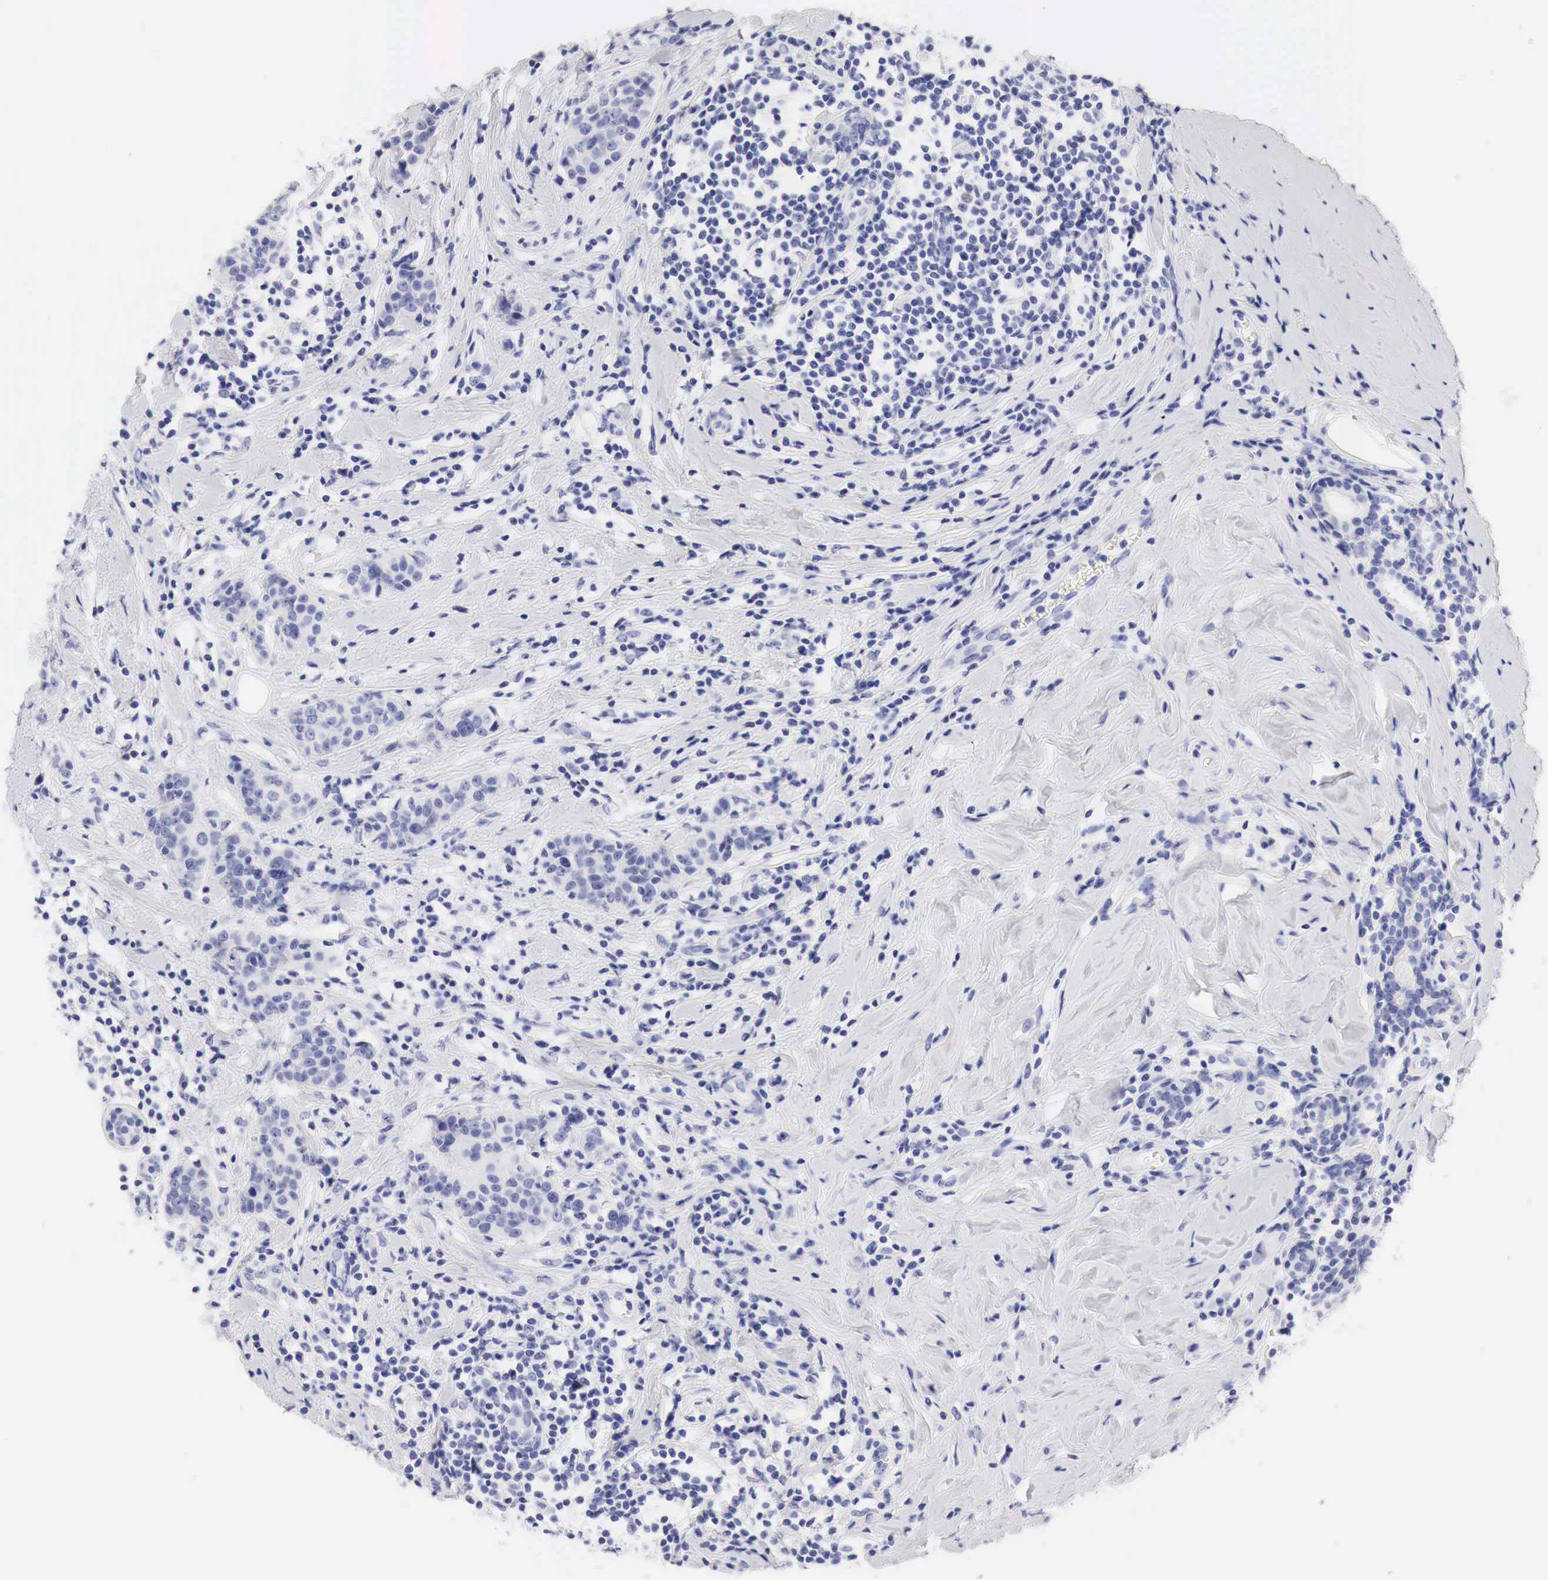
{"staining": {"intensity": "negative", "quantity": "none", "location": "none"}, "tissue": "breast cancer", "cell_type": "Tumor cells", "image_type": "cancer", "snomed": [{"axis": "morphology", "description": "Duct carcinoma"}, {"axis": "topography", "description": "Breast"}], "caption": "DAB (3,3'-diaminobenzidine) immunohistochemical staining of human breast intraductal carcinoma shows no significant staining in tumor cells.", "gene": "TYR", "patient": {"sex": "female", "age": 55}}